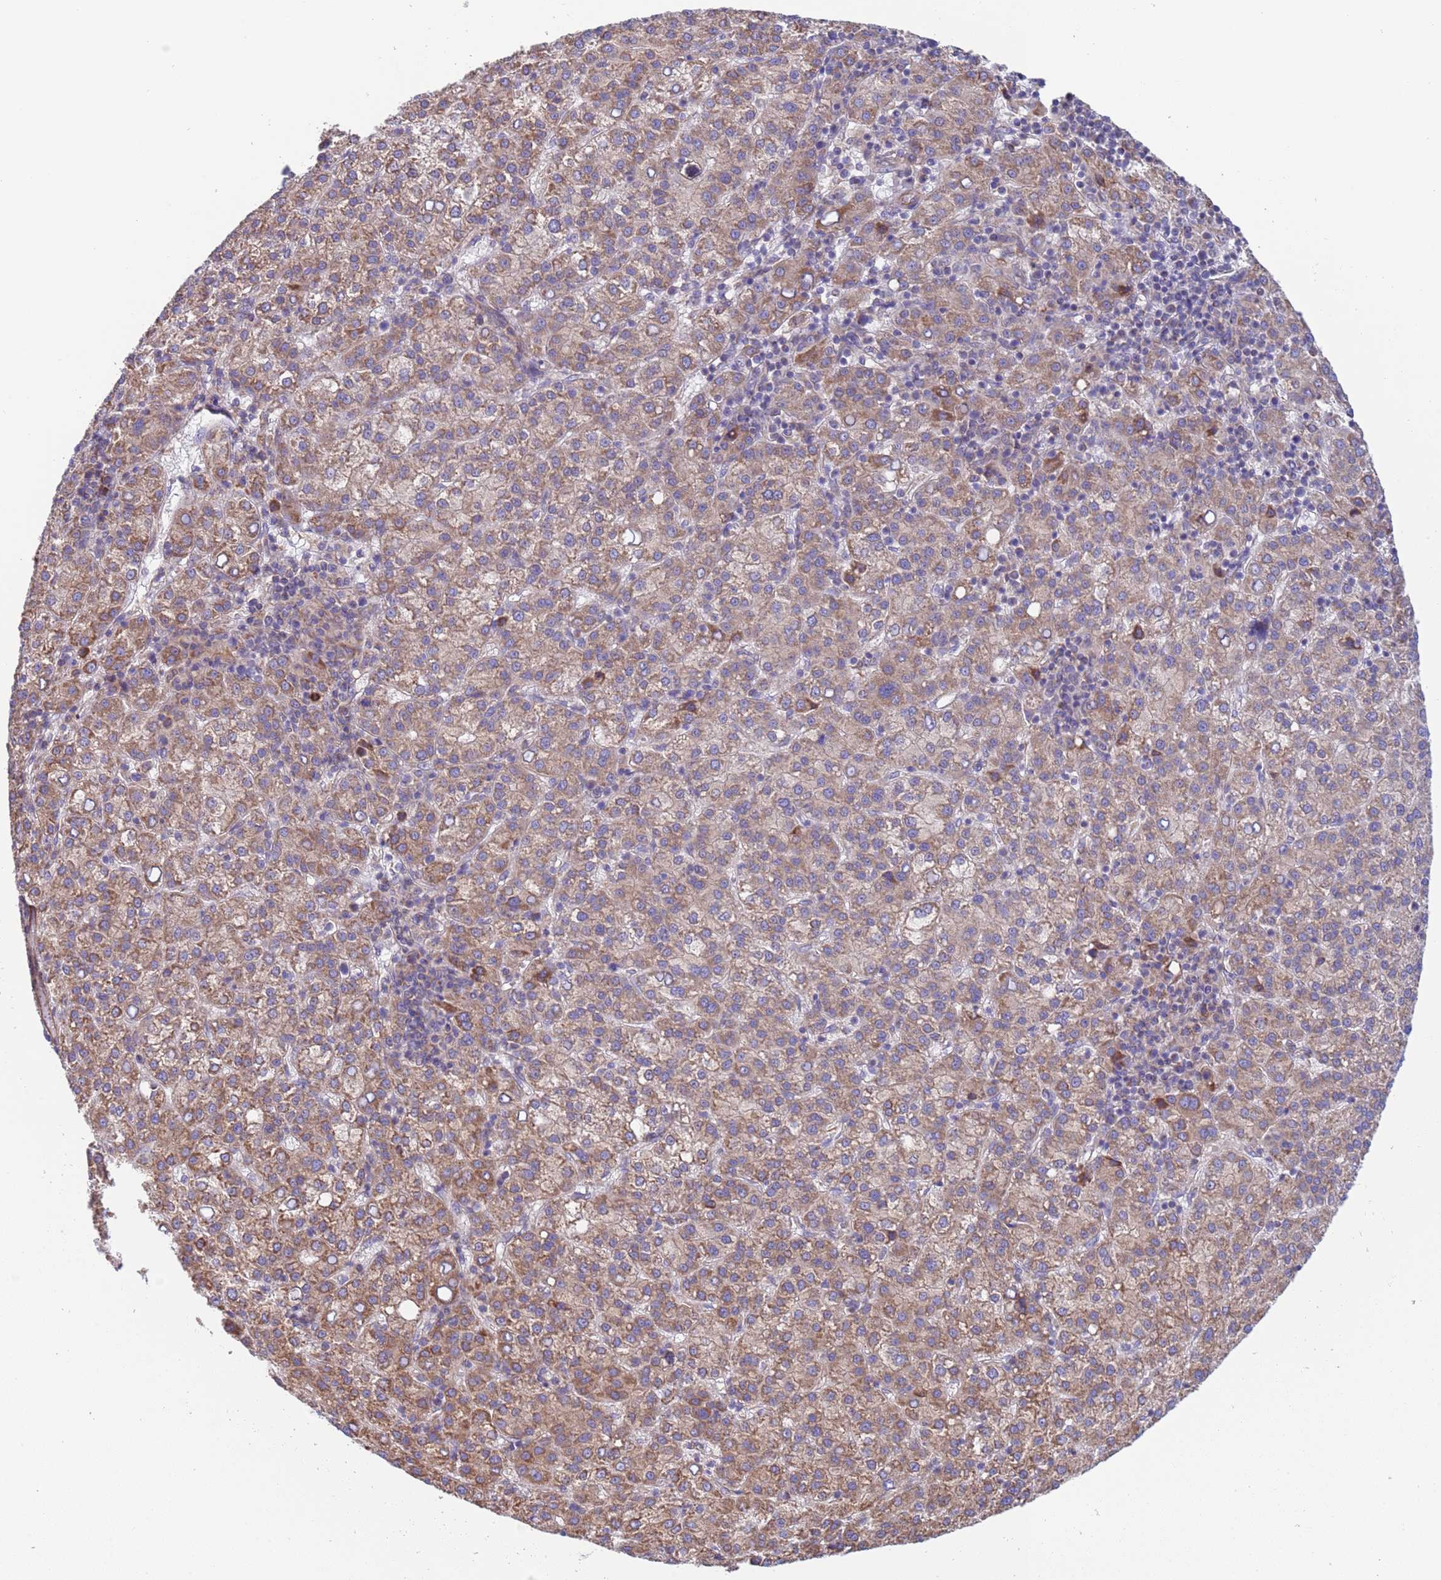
{"staining": {"intensity": "moderate", "quantity": ">75%", "location": "cytoplasmic/membranous"}, "tissue": "liver cancer", "cell_type": "Tumor cells", "image_type": "cancer", "snomed": [{"axis": "morphology", "description": "Carcinoma, Hepatocellular, NOS"}, {"axis": "topography", "description": "Liver"}], "caption": "Approximately >75% of tumor cells in hepatocellular carcinoma (liver) demonstrate moderate cytoplasmic/membranous protein staining as visualized by brown immunohistochemical staining.", "gene": "NUDT12", "patient": {"sex": "female", "age": 58}}